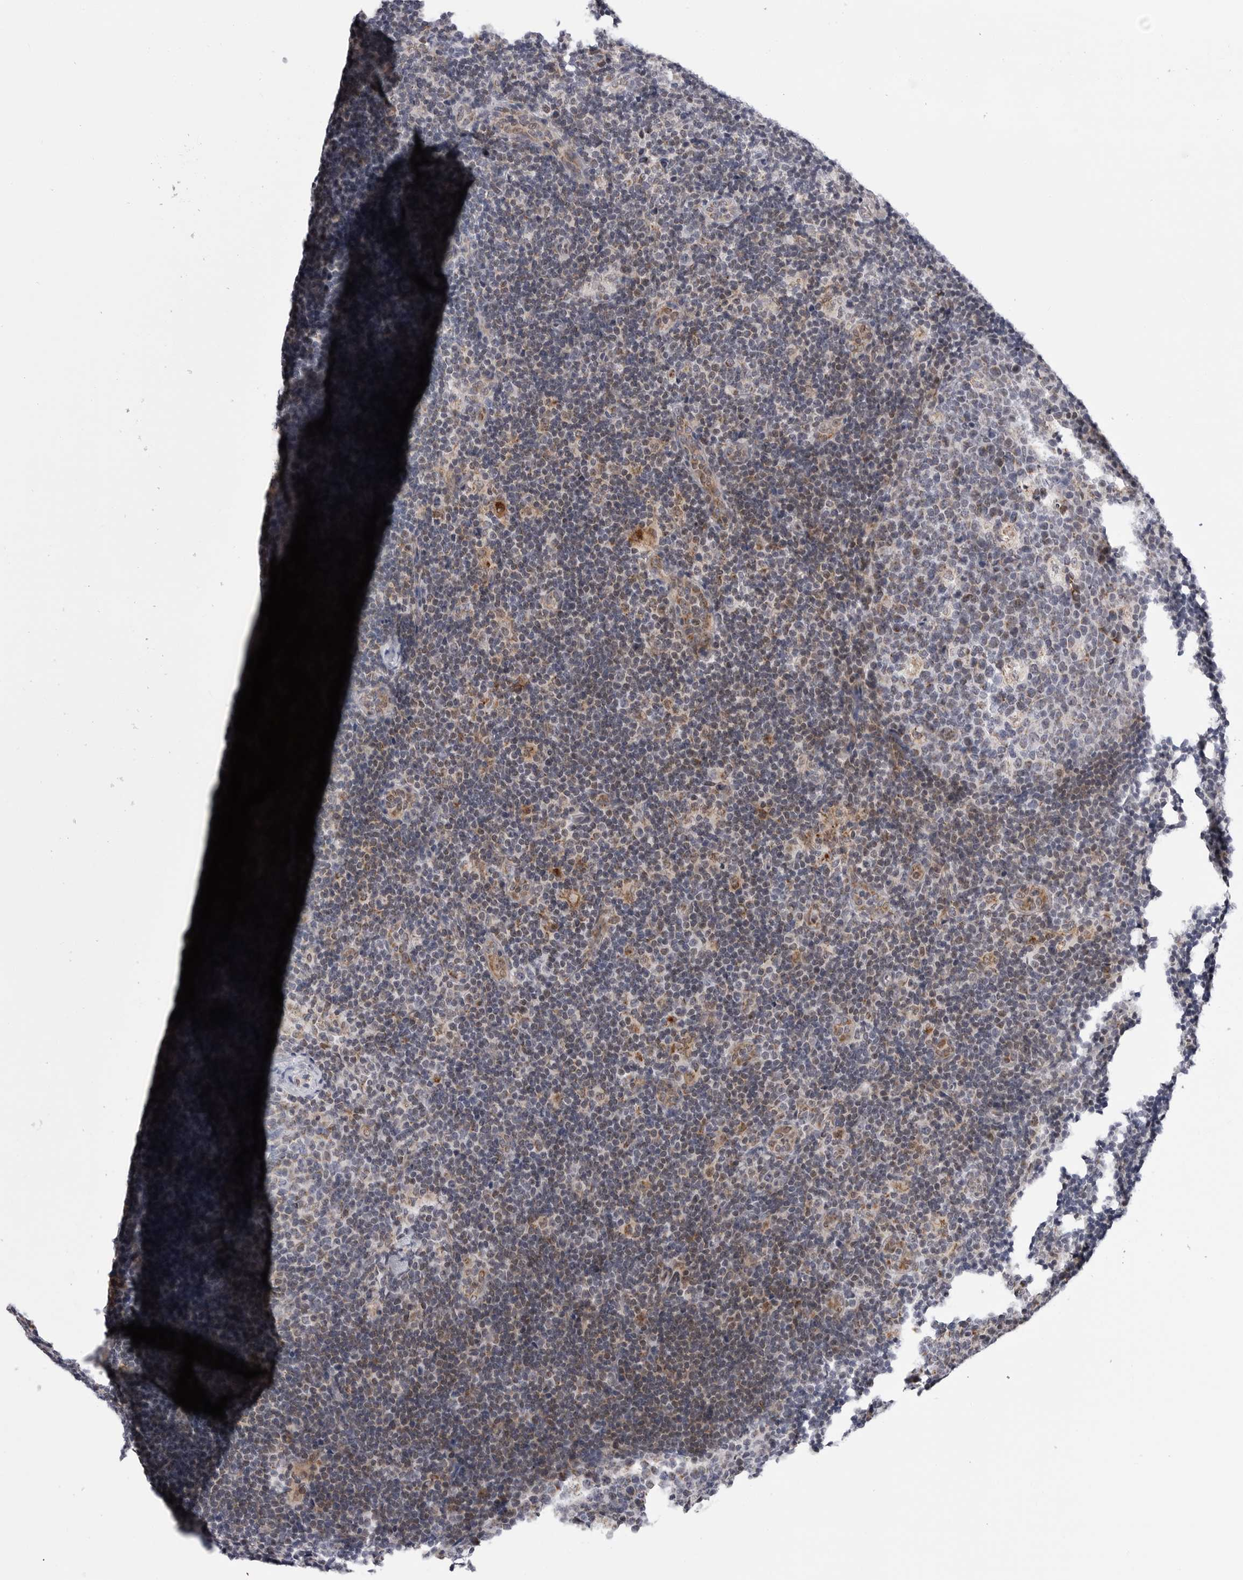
{"staining": {"intensity": "negative", "quantity": "none", "location": "none"}, "tissue": "lymph node", "cell_type": "Germinal center cells", "image_type": "normal", "snomed": [{"axis": "morphology", "description": "Normal tissue, NOS"}, {"axis": "topography", "description": "Lymph node"}], "caption": "Image shows no significant protein expression in germinal center cells of unremarkable lymph node. The staining is performed using DAB brown chromogen with nuclei counter-stained in using hematoxylin.", "gene": "CDK20", "patient": {"sex": "female", "age": 22}}